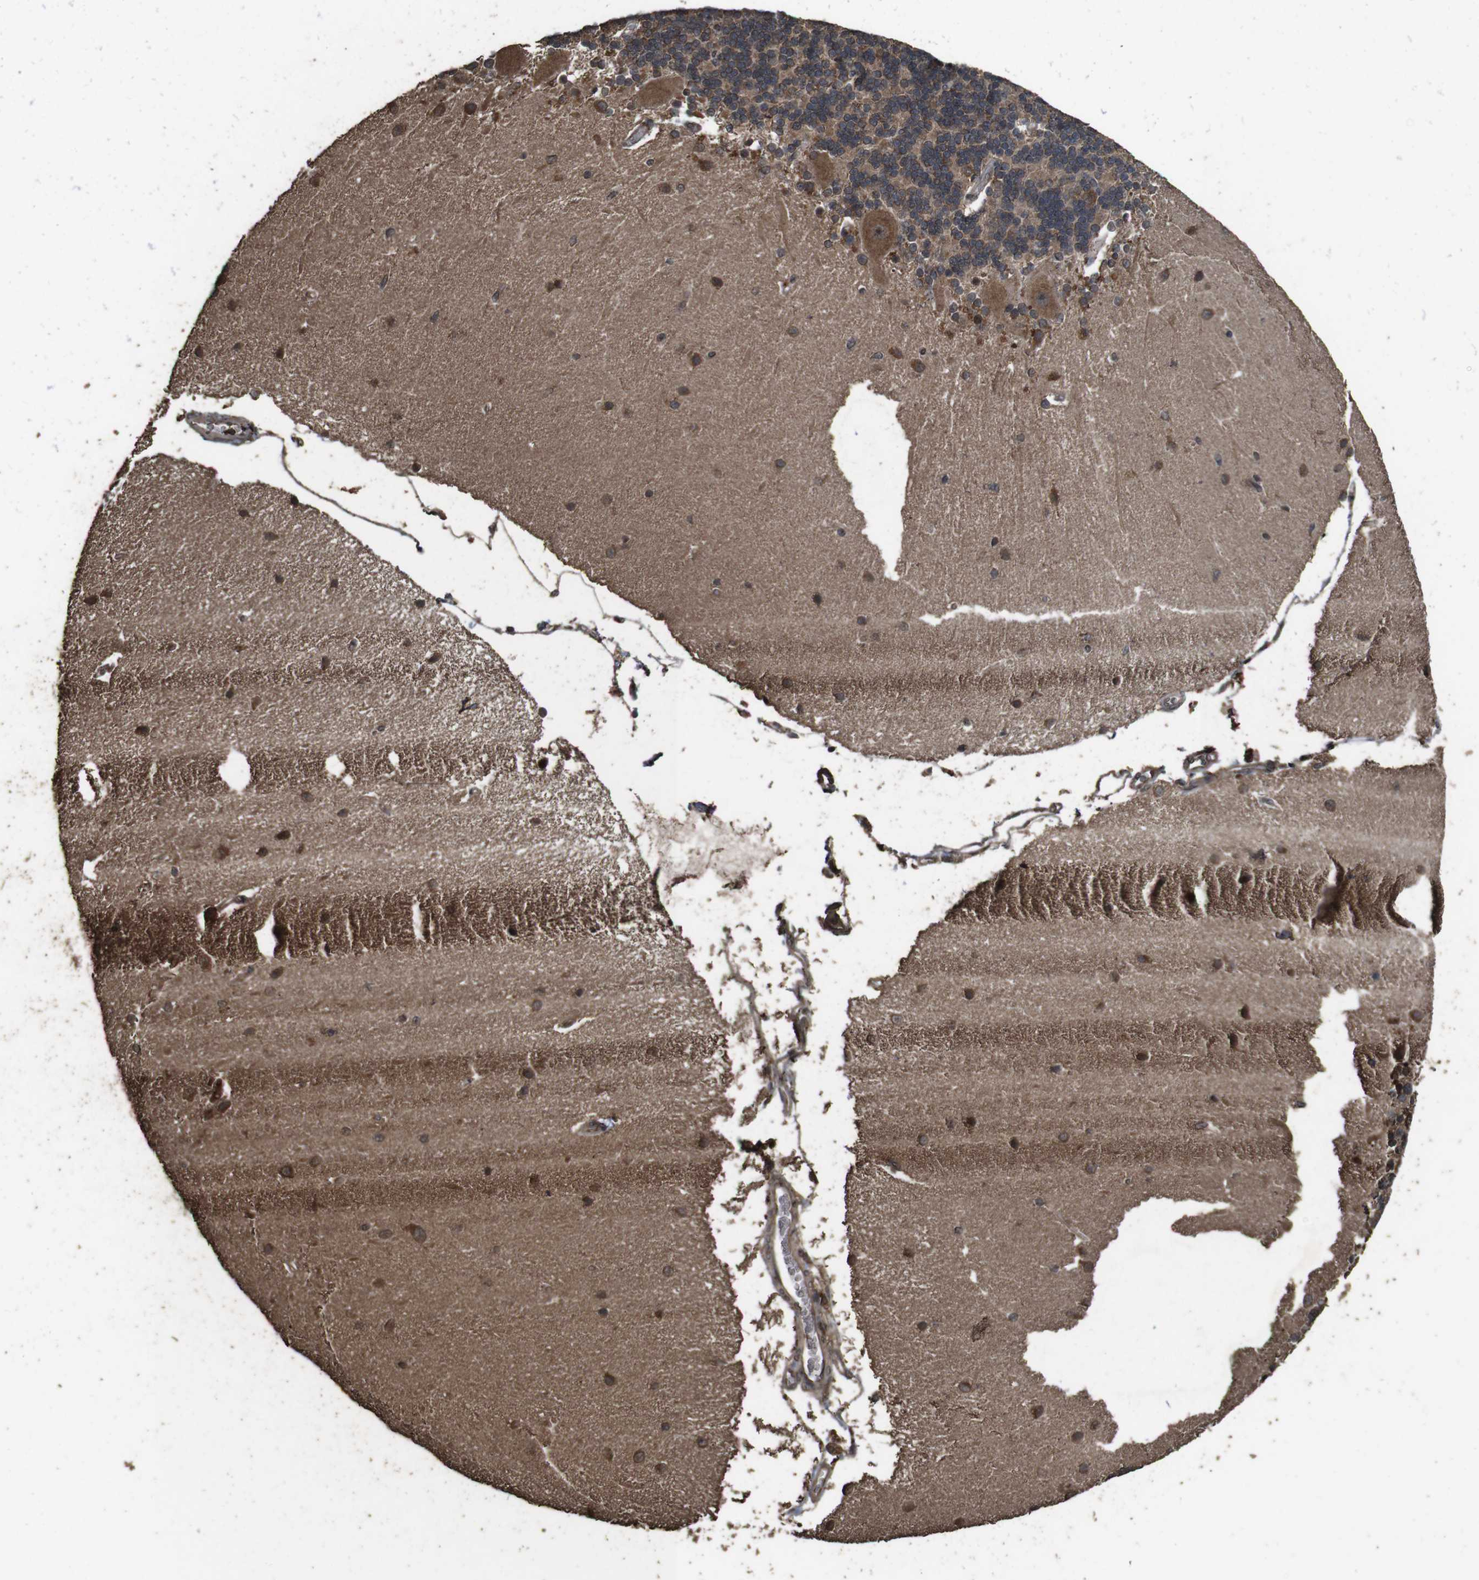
{"staining": {"intensity": "moderate", "quantity": ">75%", "location": "cytoplasmic/membranous"}, "tissue": "cerebellum", "cell_type": "Cells in granular layer", "image_type": "normal", "snomed": [{"axis": "morphology", "description": "Normal tissue, NOS"}, {"axis": "topography", "description": "Cerebellum"}], "caption": "Immunohistochemistry (IHC) (DAB) staining of benign cerebellum demonstrates moderate cytoplasmic/membranous protein positivity in approximately >75% of cells in granular layer. (IHC, brightfield microscopy, high magnification).", "gene": "RRAS2", "patient": {"sex": "female", "age": 54}}